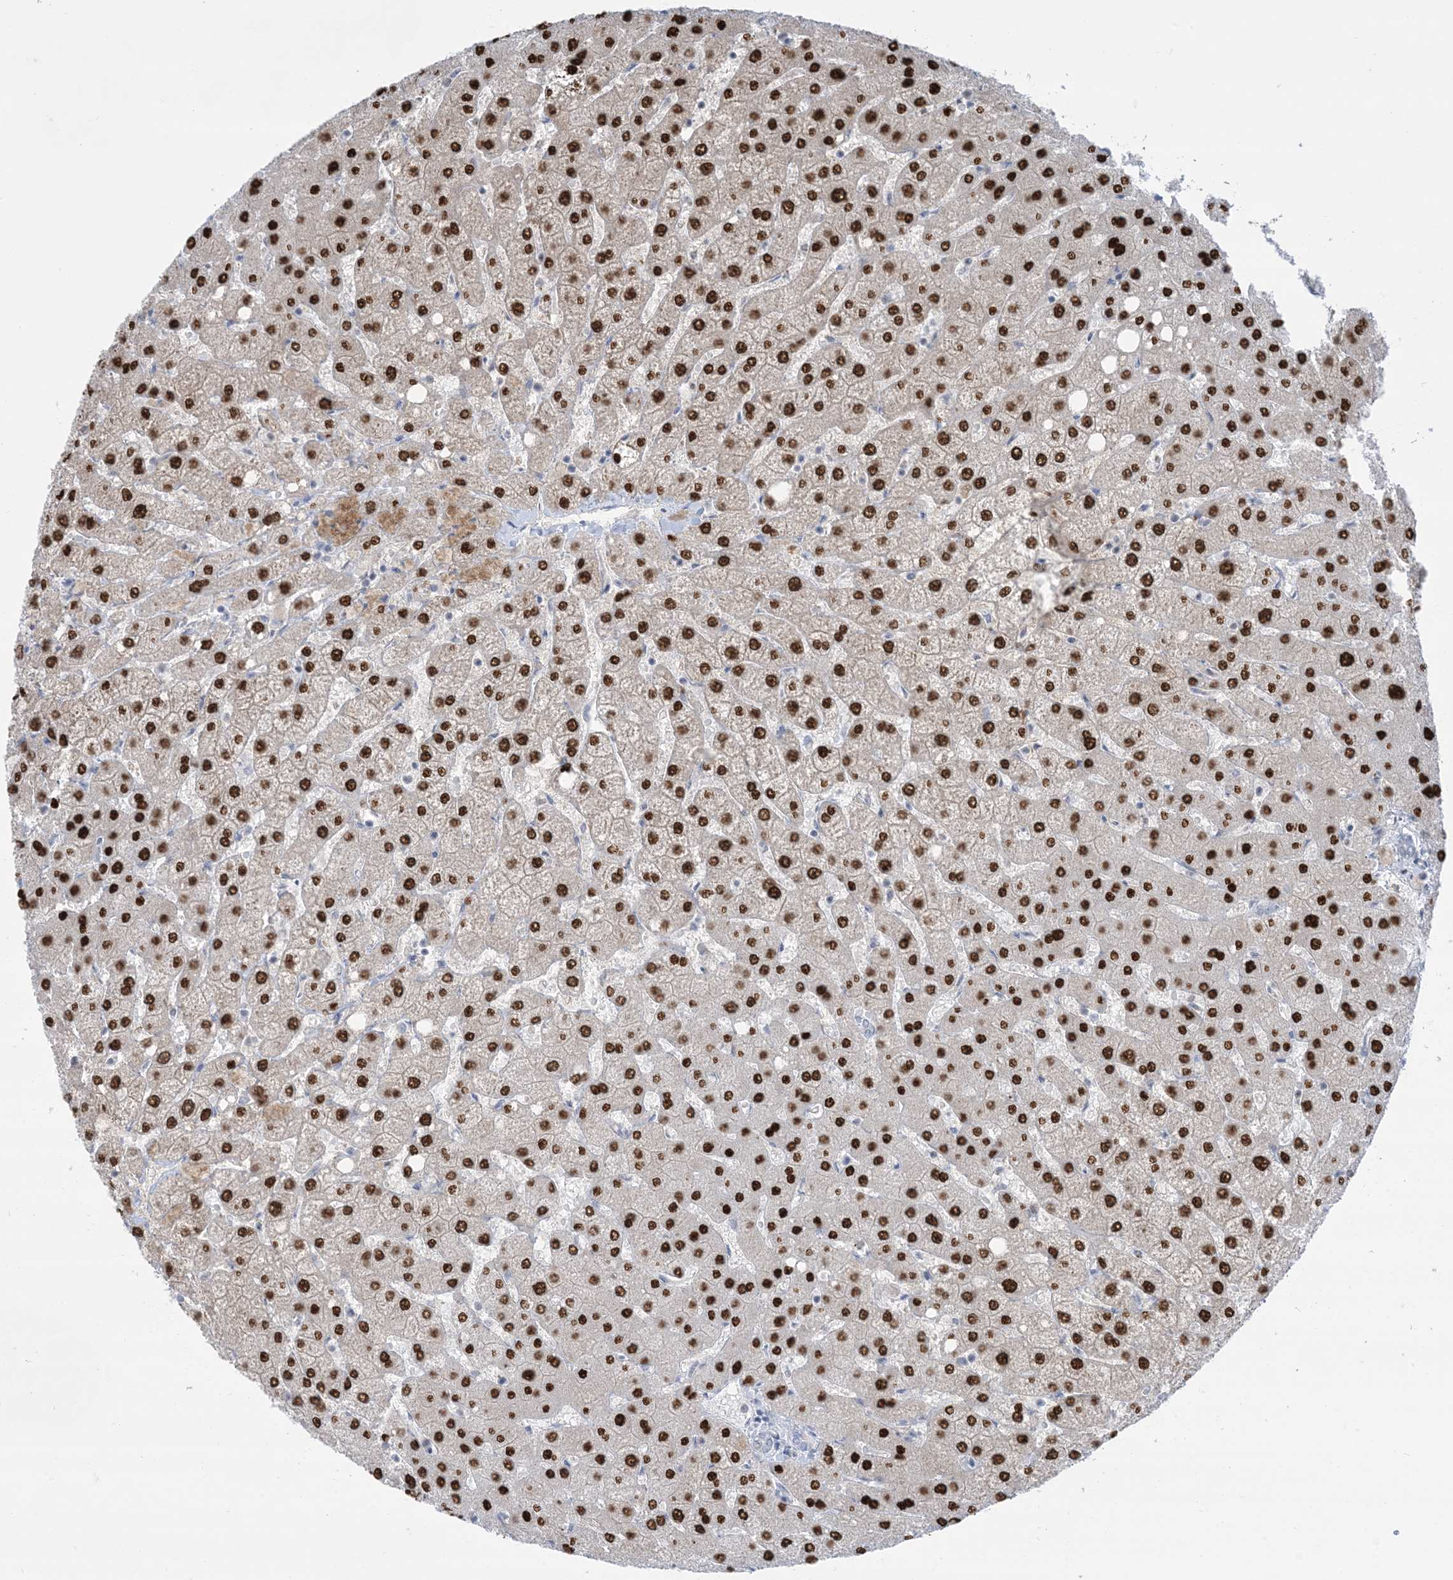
{"staining": {"intensity": "negative", "quantity": "none", "location": "none"}, "tissue": "liver", "cell_type": "Cholangiocytes", "image_type": "normal", "snomed": [{"axis": "morphology", "description": "Normal tissue, NOS"}, {"axis": "topography", "description": "Liver"}], "caption": "Immunohistochemistry image of unremarkable liver: human liver stained with DAB (3,3'-diaminobenzidine) reveals no significant protein staining in cholangiocytes.", "gene": "TFPT", "patient": {"sex": "female", "age": 54}}